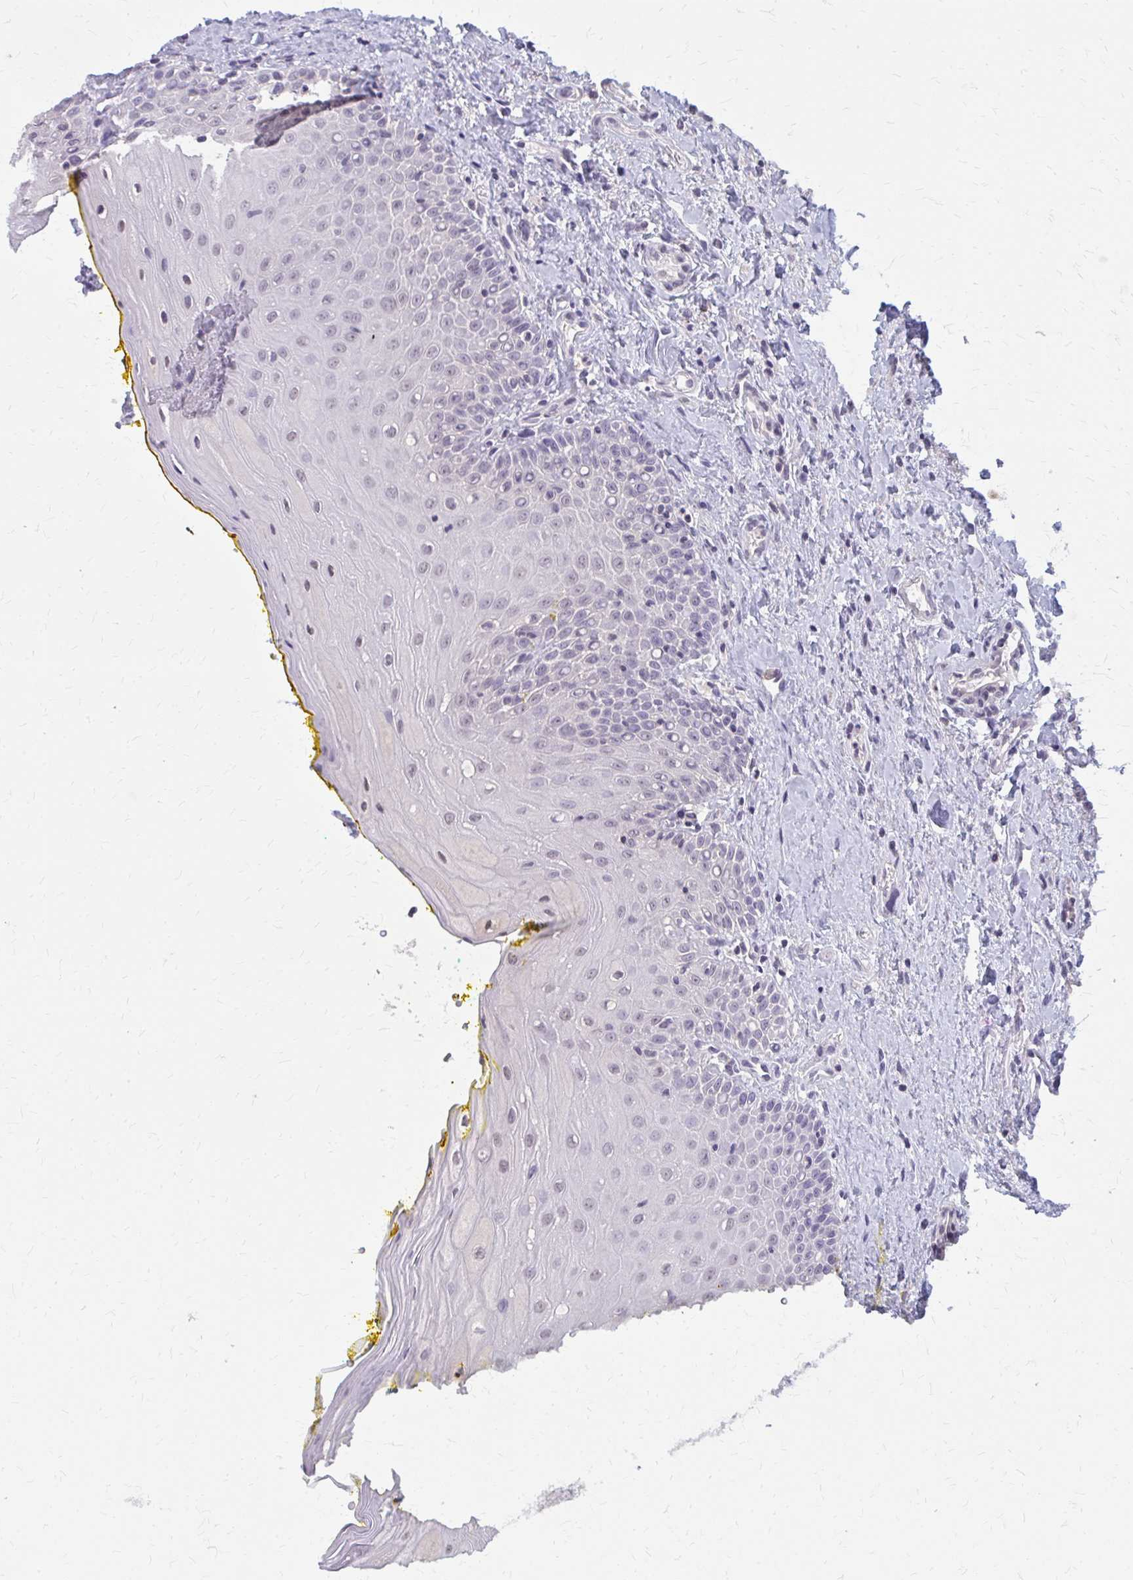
{"staining": {"intensity": "negative", "quantity": "none", "location": "none"}, "tissue": "oral mucosa", "cell_type": "Squamous epithelial cells", "image_type": "normal", "snomed": [{"axis": "morphology", "description": "Normal tissue, NOS"}, {"axis": "morphology", "description": "Squamous cell carcinoma, NOS"}, {"axis": "topography", "description": "Oral tissue"}, {"axis": "topography", "description": "Head-Neck"}], "caption": "A high-resolution histopathology image shows immunohistochemistry (IHC) staining of benign oral mucosa, which shows no significant expression in squamous epithelial cells.", "gene": "OR4A47", "patient": {"sex": "female", "age": 70}}